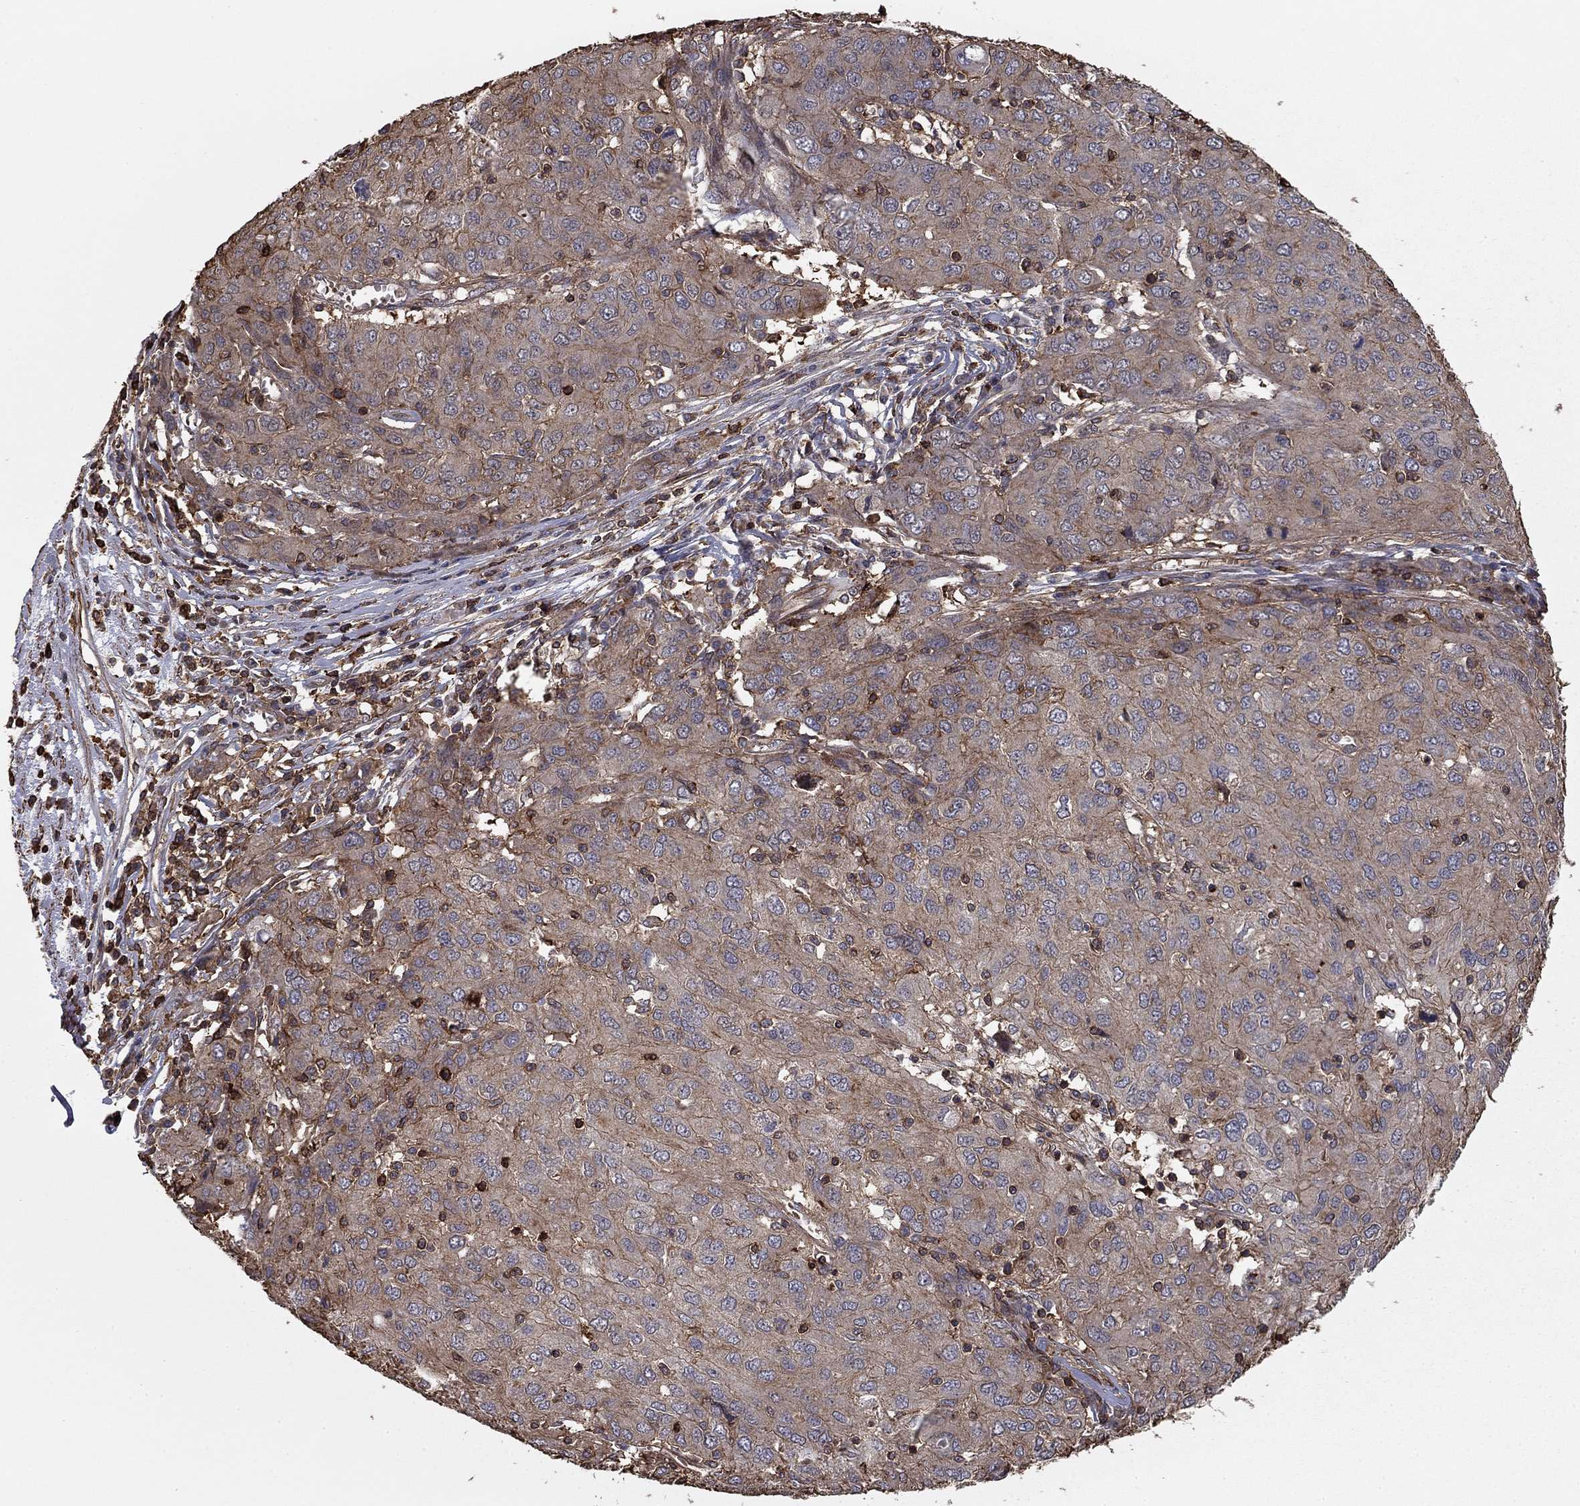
{"staining": {"intensity": "negative", "quantity": "none", "location": "none"}, "tissue": "ovarian cancer", "cell_type": "Tumor cells", "image_type": "cancer", "snomed": [{"axis": "morphology", "description": "Carcinoma, endometroid"}, {"axis": "topography", "description": "Ovary"}], "caption": "High magnification brightfield microscopy of ovarian cancer stained with DAB (brown) and counterstained with hematoxylin (blue): tumor cells show no significant positivity. Brightfield microscopy of immunohistochemistry stained with DAB (3,3'-diaminobenzidine) (brown) and hematoxylin (blue), captured at high magnification.", "gene": "HABP4", "patient": {"sex": "female", "age": 50}}